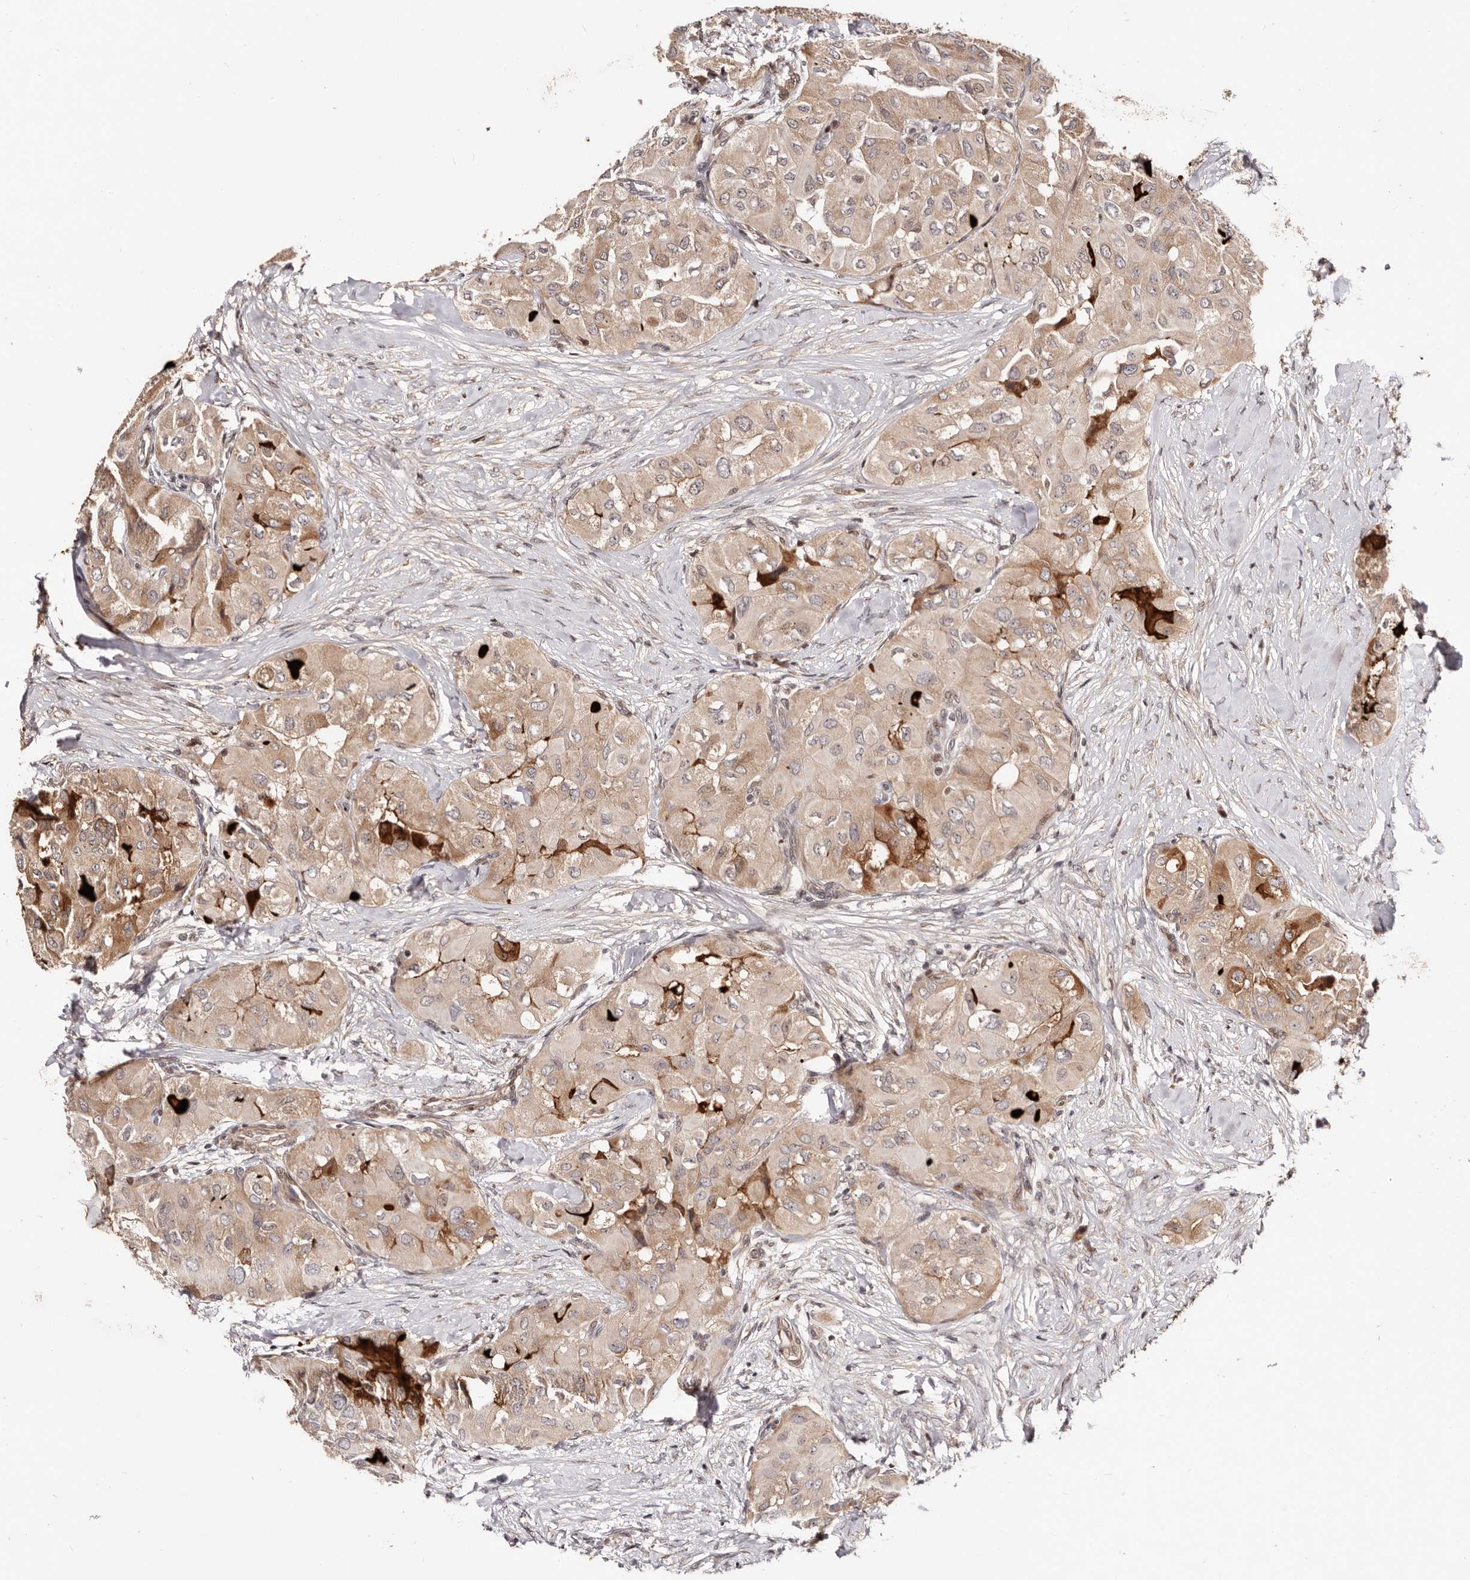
{"staining": {"intensity": "moderate", "quantity": "<25%", "location": "cytoplasmic/membranous"}, "tissue": "thyroid cancer", "cell_type": "Tumor cells", "image_type": "cancer", "snomed": [{"axis": "morphology", "description": "Papillary adenocarcinoma, NOS"}, {"axis": "topography", "description": "Thyroid gland"}], "caption": "Human thyroid papillary adenocarcinoma stained with a brown dye exhibits moderate cytoplasmic/membranous positive positivity in approximately <25% of tumor cells.", "gene": "HIVEP3", "patient": {"sex": "female", "age": 59}}